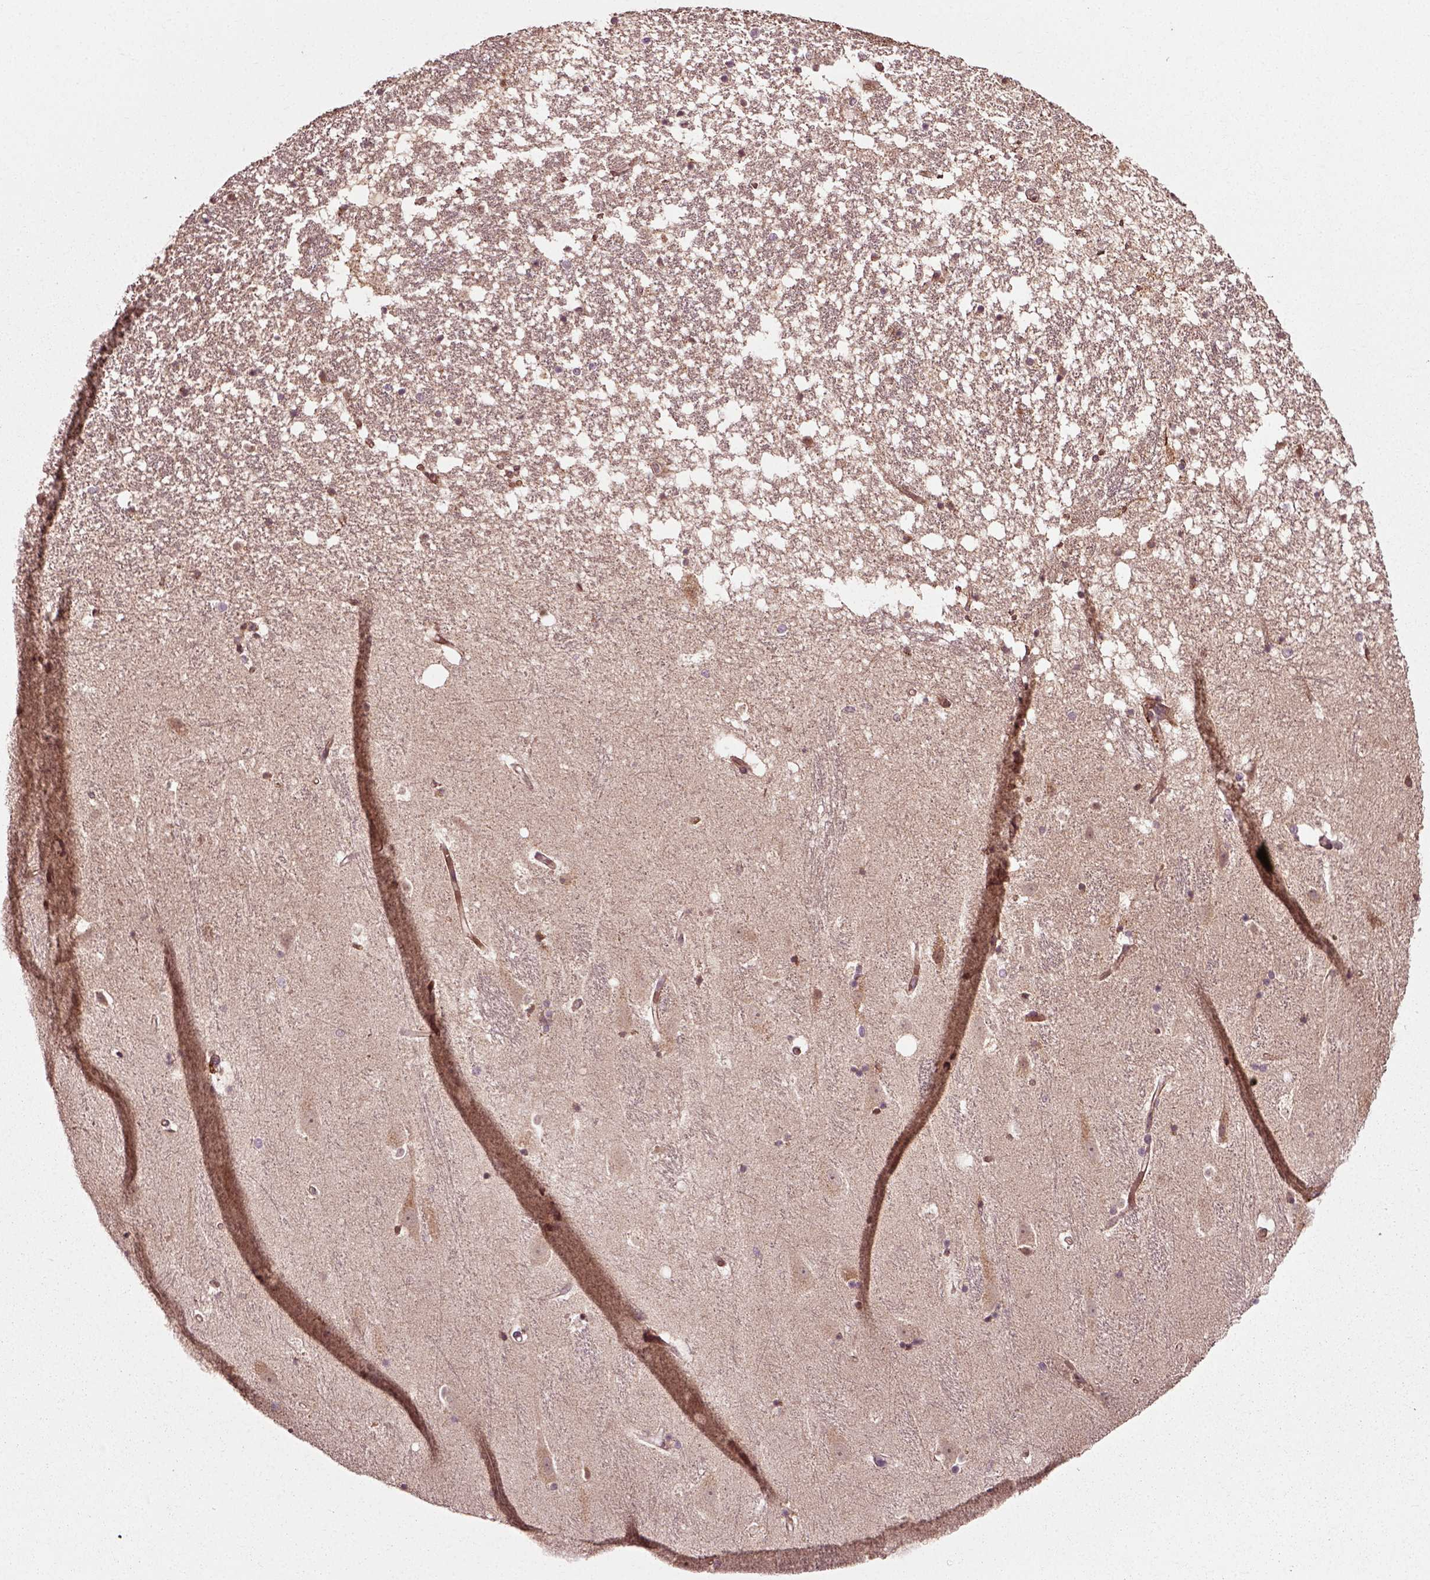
{"staining": {"intensity": "negative", "quantity": "none", "location": "none"}, "tissue": "hippocampus", "cell_type": "Glial cells", "image_type": "normal", "snomed": [{"axis": "morphology", "description": "Normal tissue, NOS"}, {"axis": "topography", "description": "Hippocampus"}], "caption": "Glial cells are negative for protein expression in normal human hippocampus. (DAB (3,3'-diaminobenzidine) immunohistochemistry (IHC), high magnification).", "gene": "PLCD3", "patient": {"sex": "male", "age": 49}}